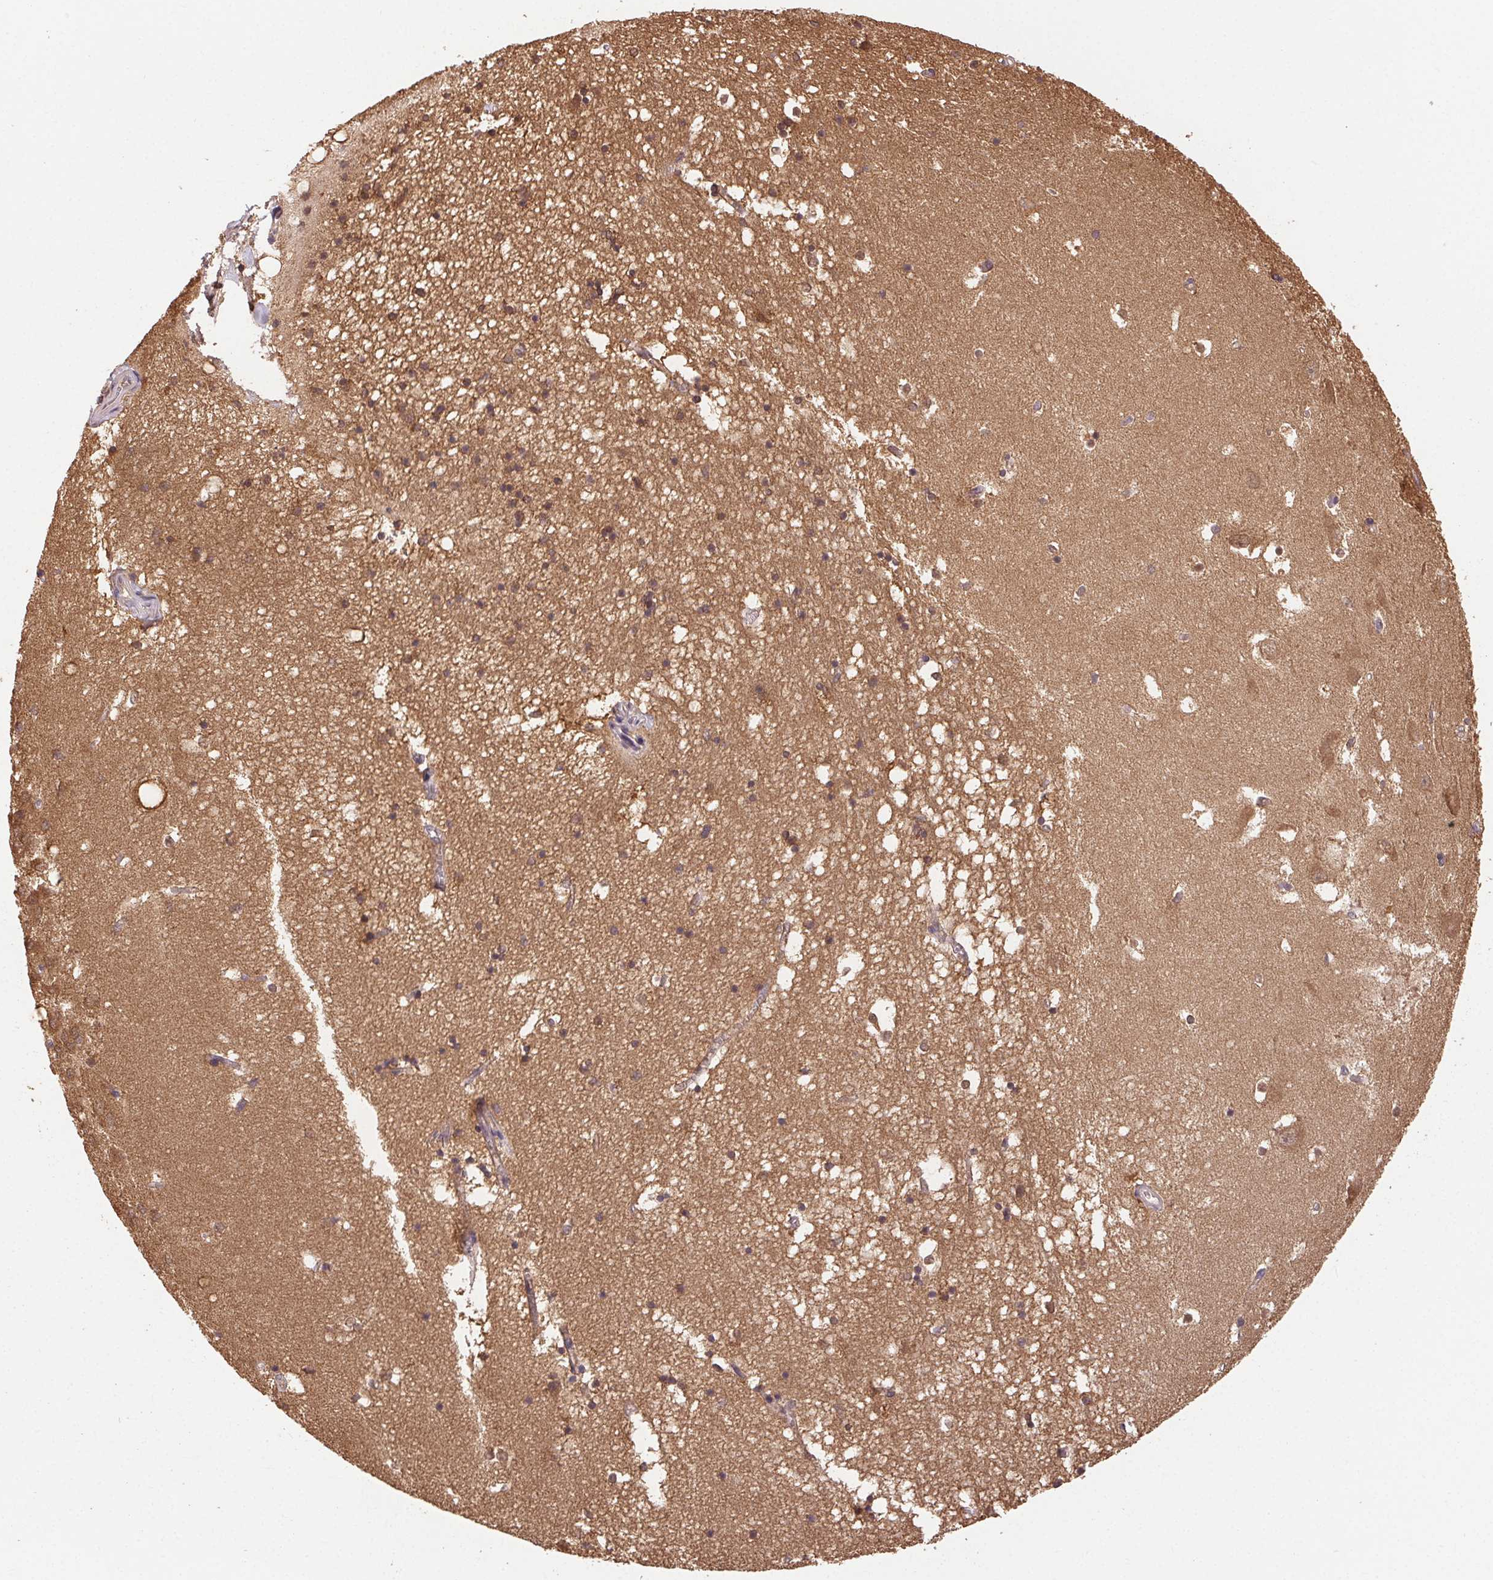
{"staining": {"intensity": "moderate", "quantity": "25%-75%", "location": "cytoplasmic/membranous,nuclear"}, "tissue": "hippocampus", "cell_type": "Glial cells", "image_type": "normal", "snomed": [{"axis": "morphology", "description": "Normal tissue, NOS"}, {"axis": "topography", "description": "Hippocampus"}], "caption": "High-magnification brightfield microscopy of normal hippocampus stained with DAB (3,3'-diaminobenzidine) (brown) and counterstained with hematoxylin (blue). glial cells exhibit moderate cytoplasmic/membranous,nuclear positivity is appreciated in about25%-75% of cells. (IHC, brightfield microscopy, high magnification).", "gene": "GDI1", "patient": {"sex": "male", "age": 58}}